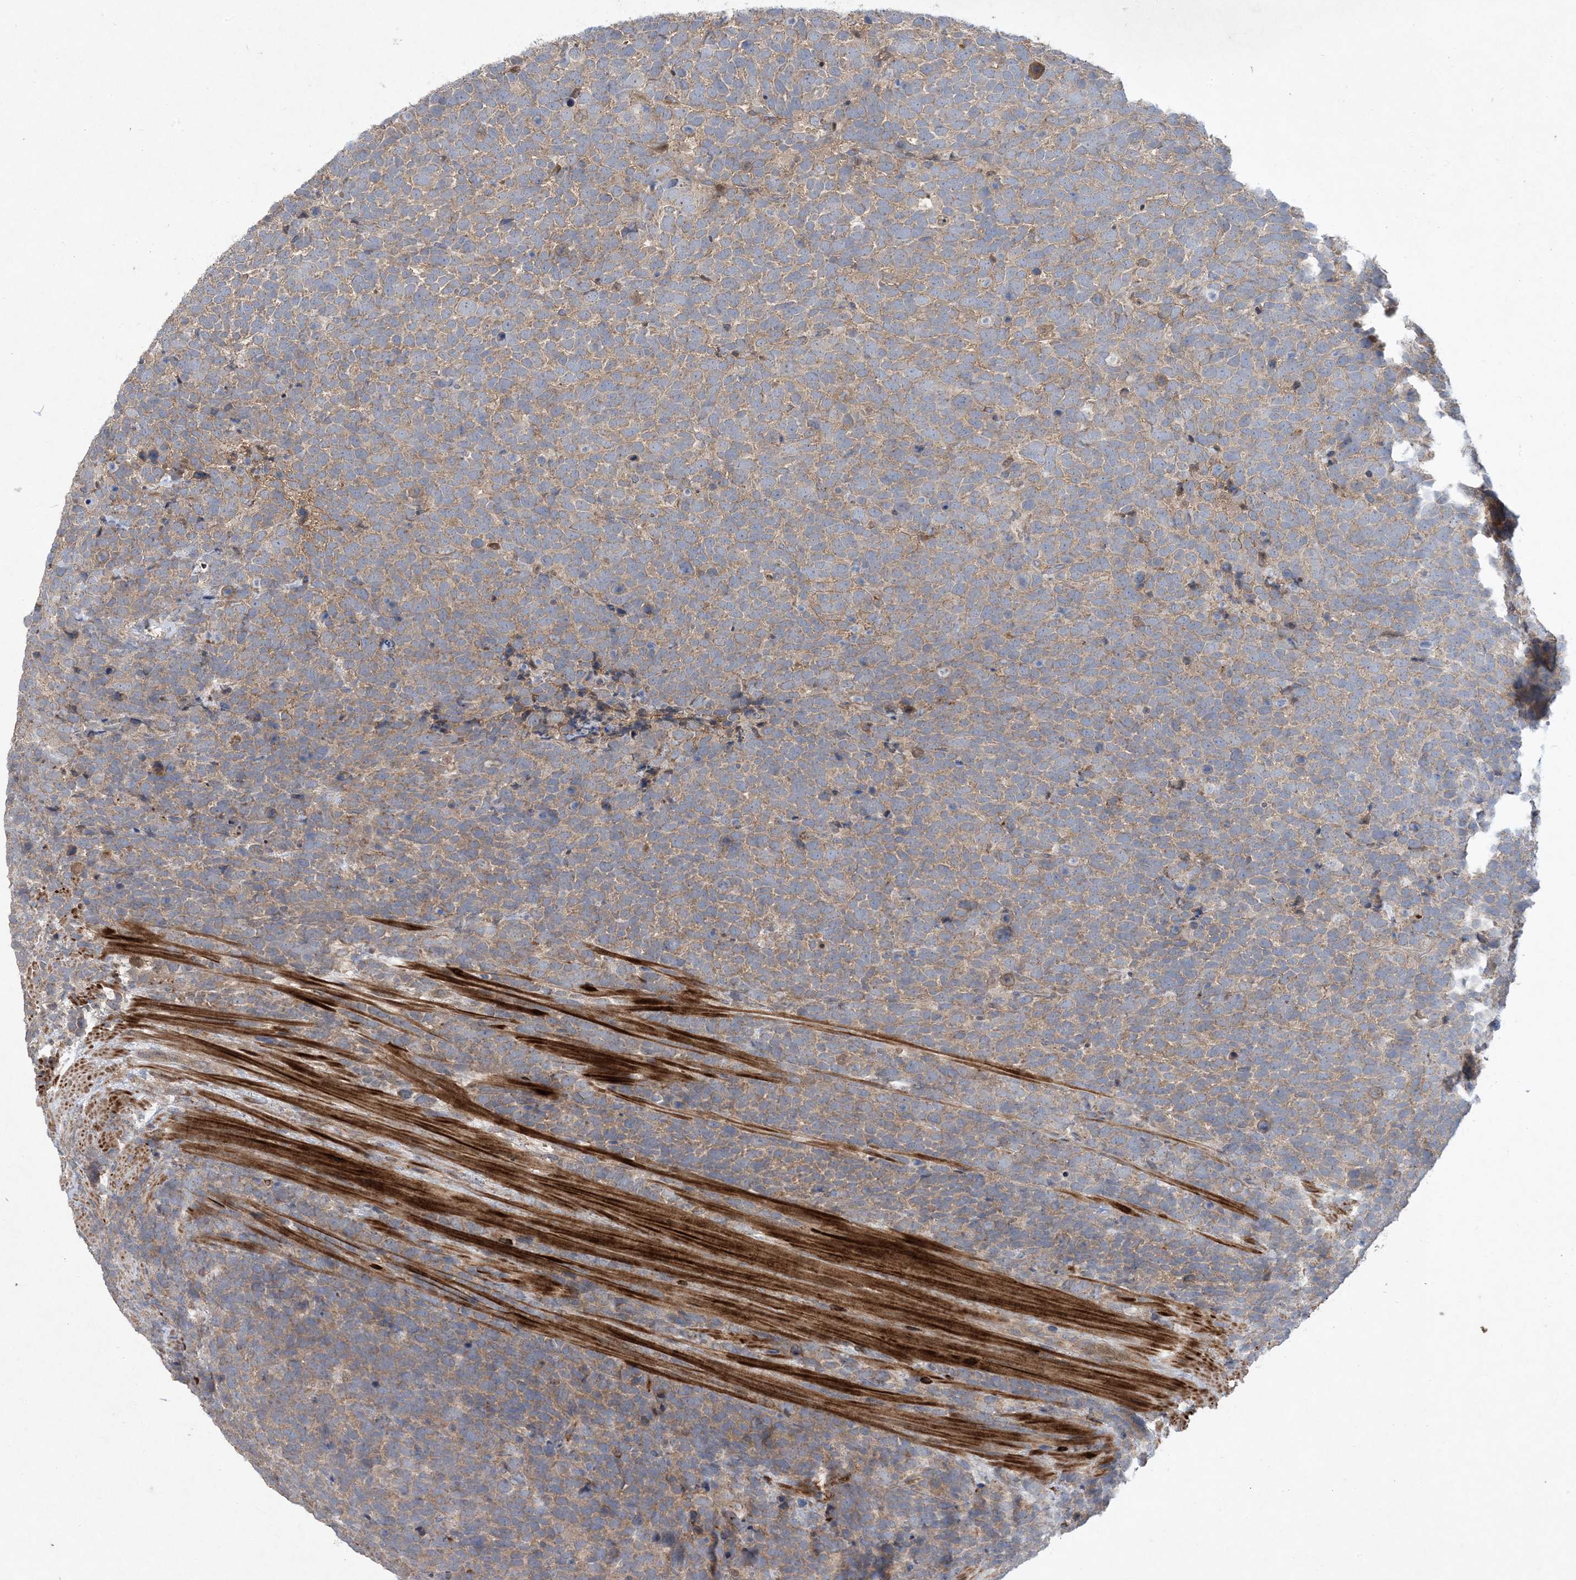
{"staining": {"intensity": "weak", "quantity": ">75%", "location": "cytoplasmic/membranous"}, "tissue": "urothelial cancer", "cell_type": "Tumor cells", "image_type": "cancer", "snomed": [{"axis": "morphology", "description": "Urothelial carcinoma, High grade"}, {"axis": "topography", "description": "Urinary bladder"}], "caption": "Immunohistochemical staining of human urothelial cancer shows low levels of weak cytoplasmic/membranous staining in approximately >75% of tumor cells.", "gene": "MASP2", "patient": {"sex": "female", "age": 82}}